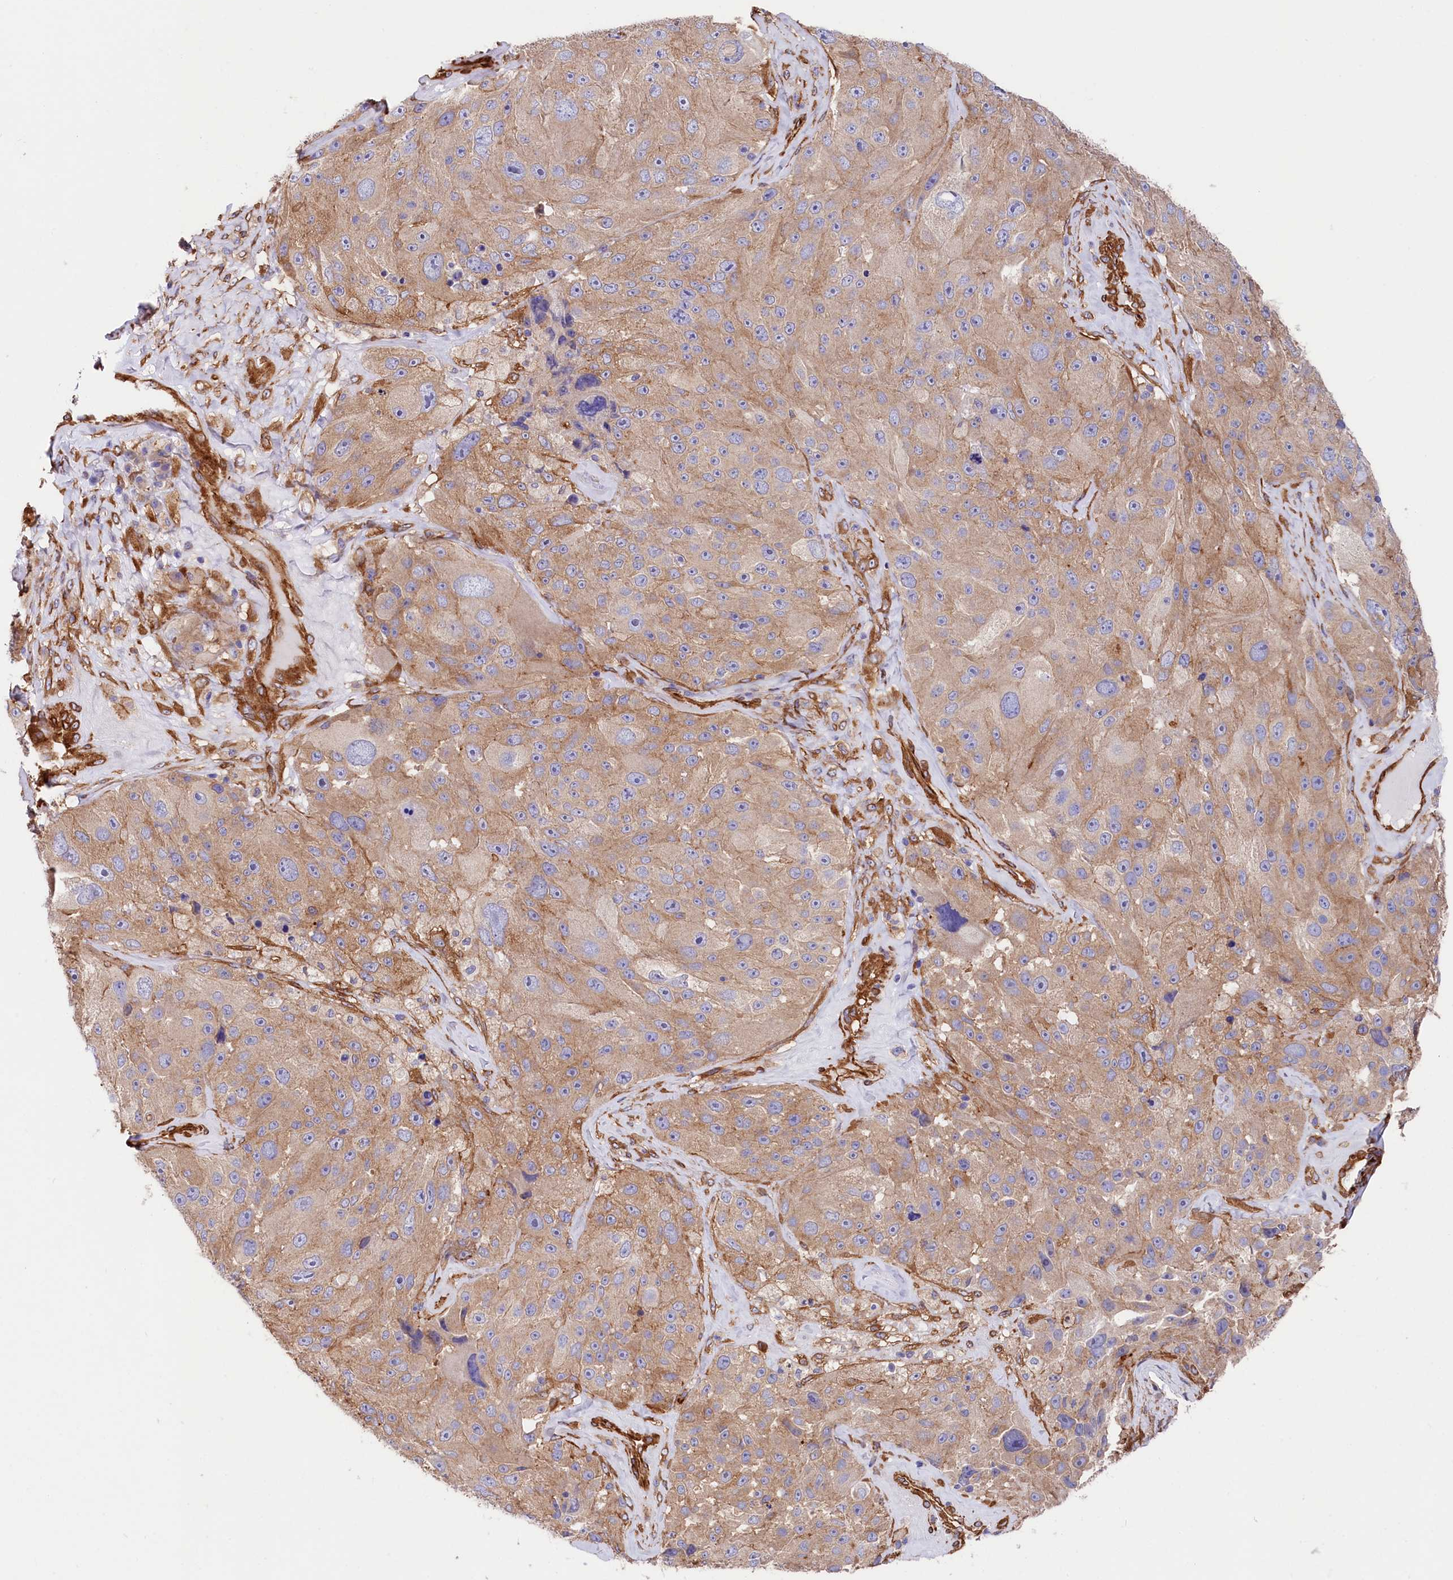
{"staining": {"intensity": "weak", "quantity": ">75%", "location": "cytoplasmic/membranous"}, "tissue": "melanoma", "cell_type": "Tumor cells", "image_type": "cancer", "snomed": [{"axis": "morphology", "description": "Malignant melanoma, Metastatic site"}, {"axis": "topography", "description": "Lymph node"}], "caption": "A brown stain shows weak cytoplasmic/membranous expression of a protein in human melanoma tumor cells.", "gene": "TNKS1BP1", "patient": {"sex": "male", "age": 62}}